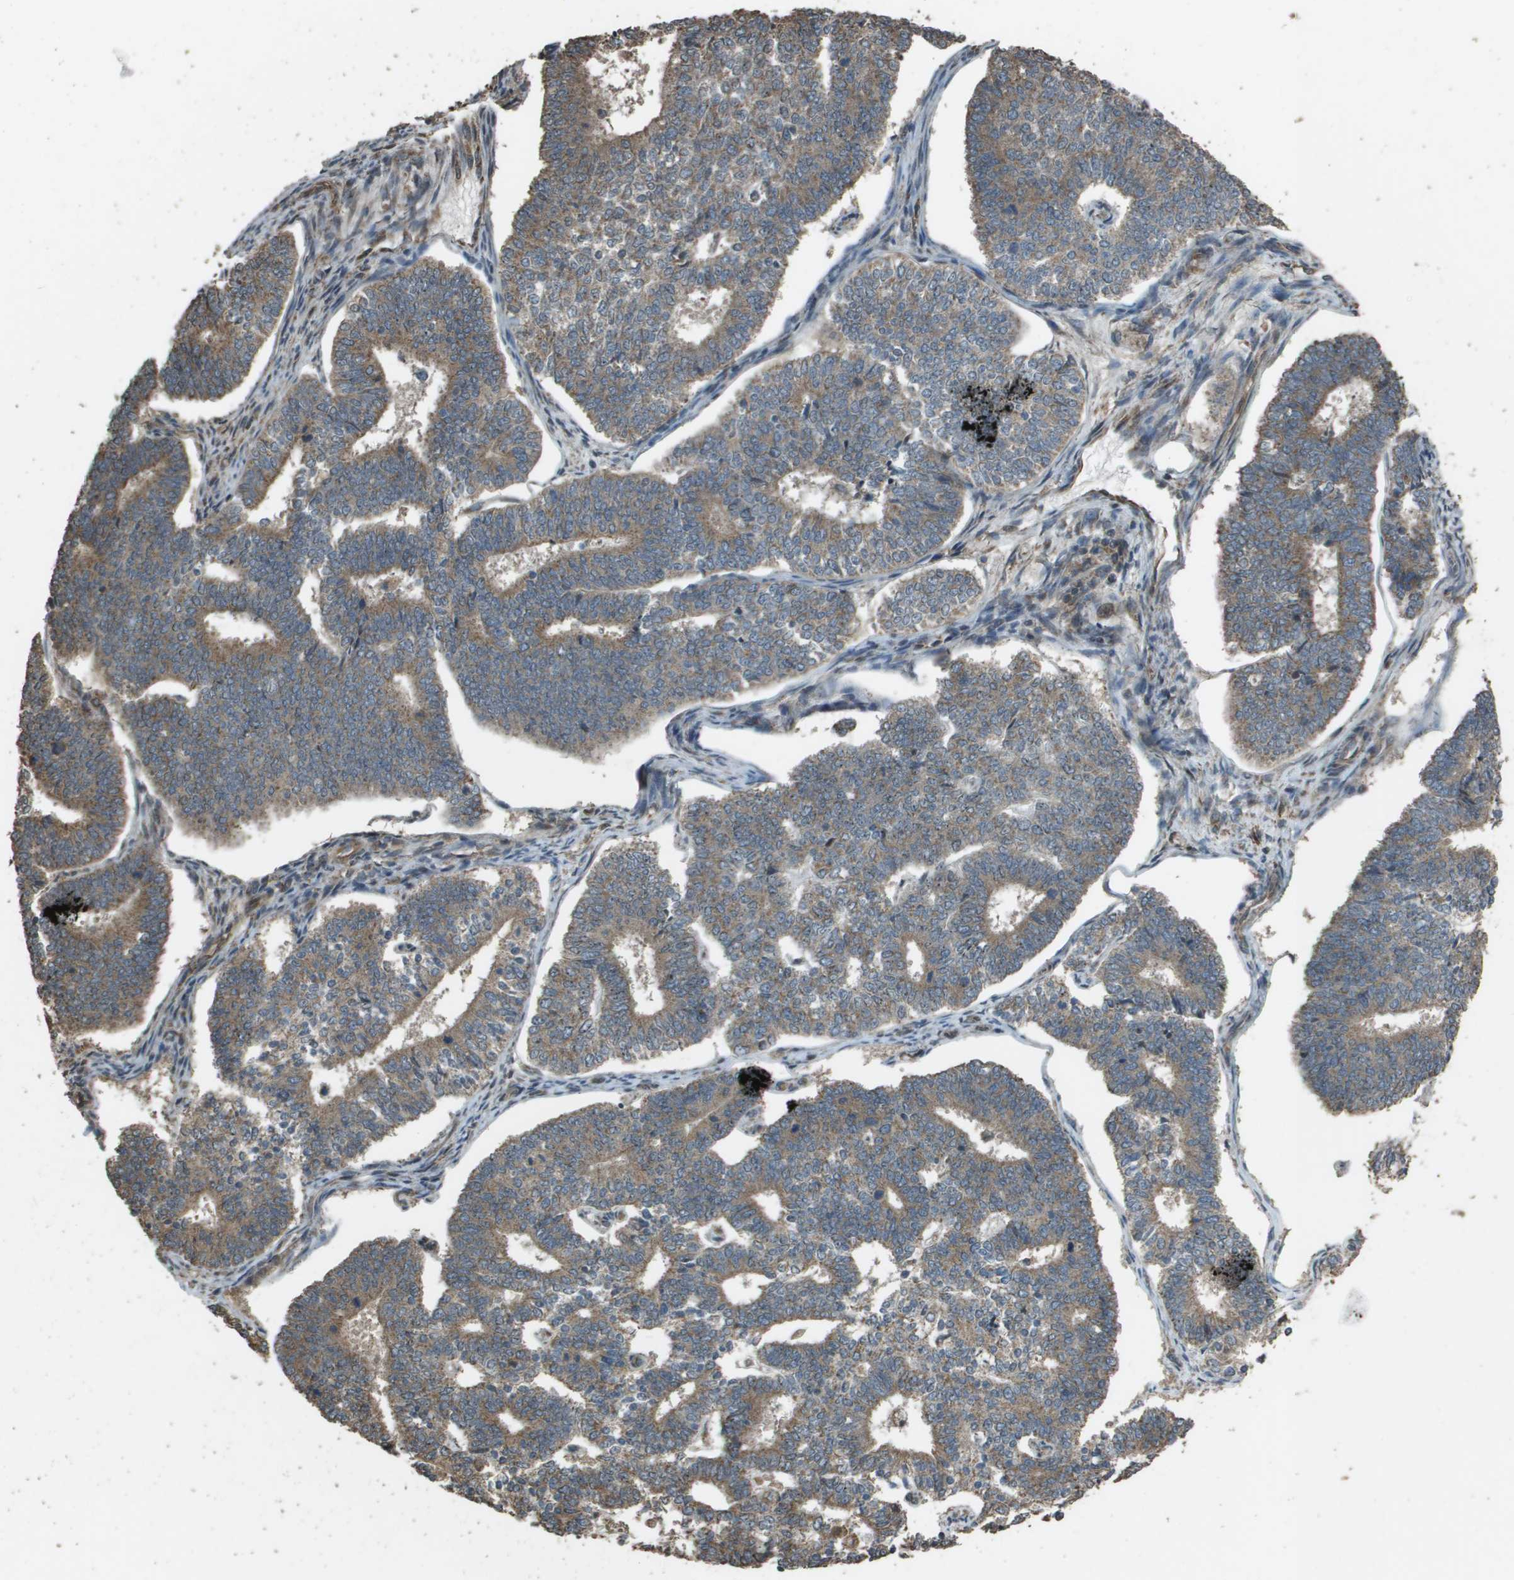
{"staining": {"intensity": "moderate", "quantity": ">75%", "location": "cytoplasmic/membranous"}, "tissue": "endometrial cancer", "cell_type": "Tumor cells", "image_type": "cancer", "snomed": [{"axis": "morphology", "description": "Adenocarcinoma, NOS"}, {"axis": "topography", "description": "Endometrium"}], "caption": "Tumor cells exhibit moderate cytoplasmic/membranous expression in approximately >75% of cells in endometrial cancer (adenocarcinoma). The staining is performed using DAB (3,3'-diaminobenzidine) brown chromogen to label protein expression. The nuclei are counter-stained blue using hematoxylin.", "gene": "FIG4", "patient": {"sex": "female", "age": 70}}